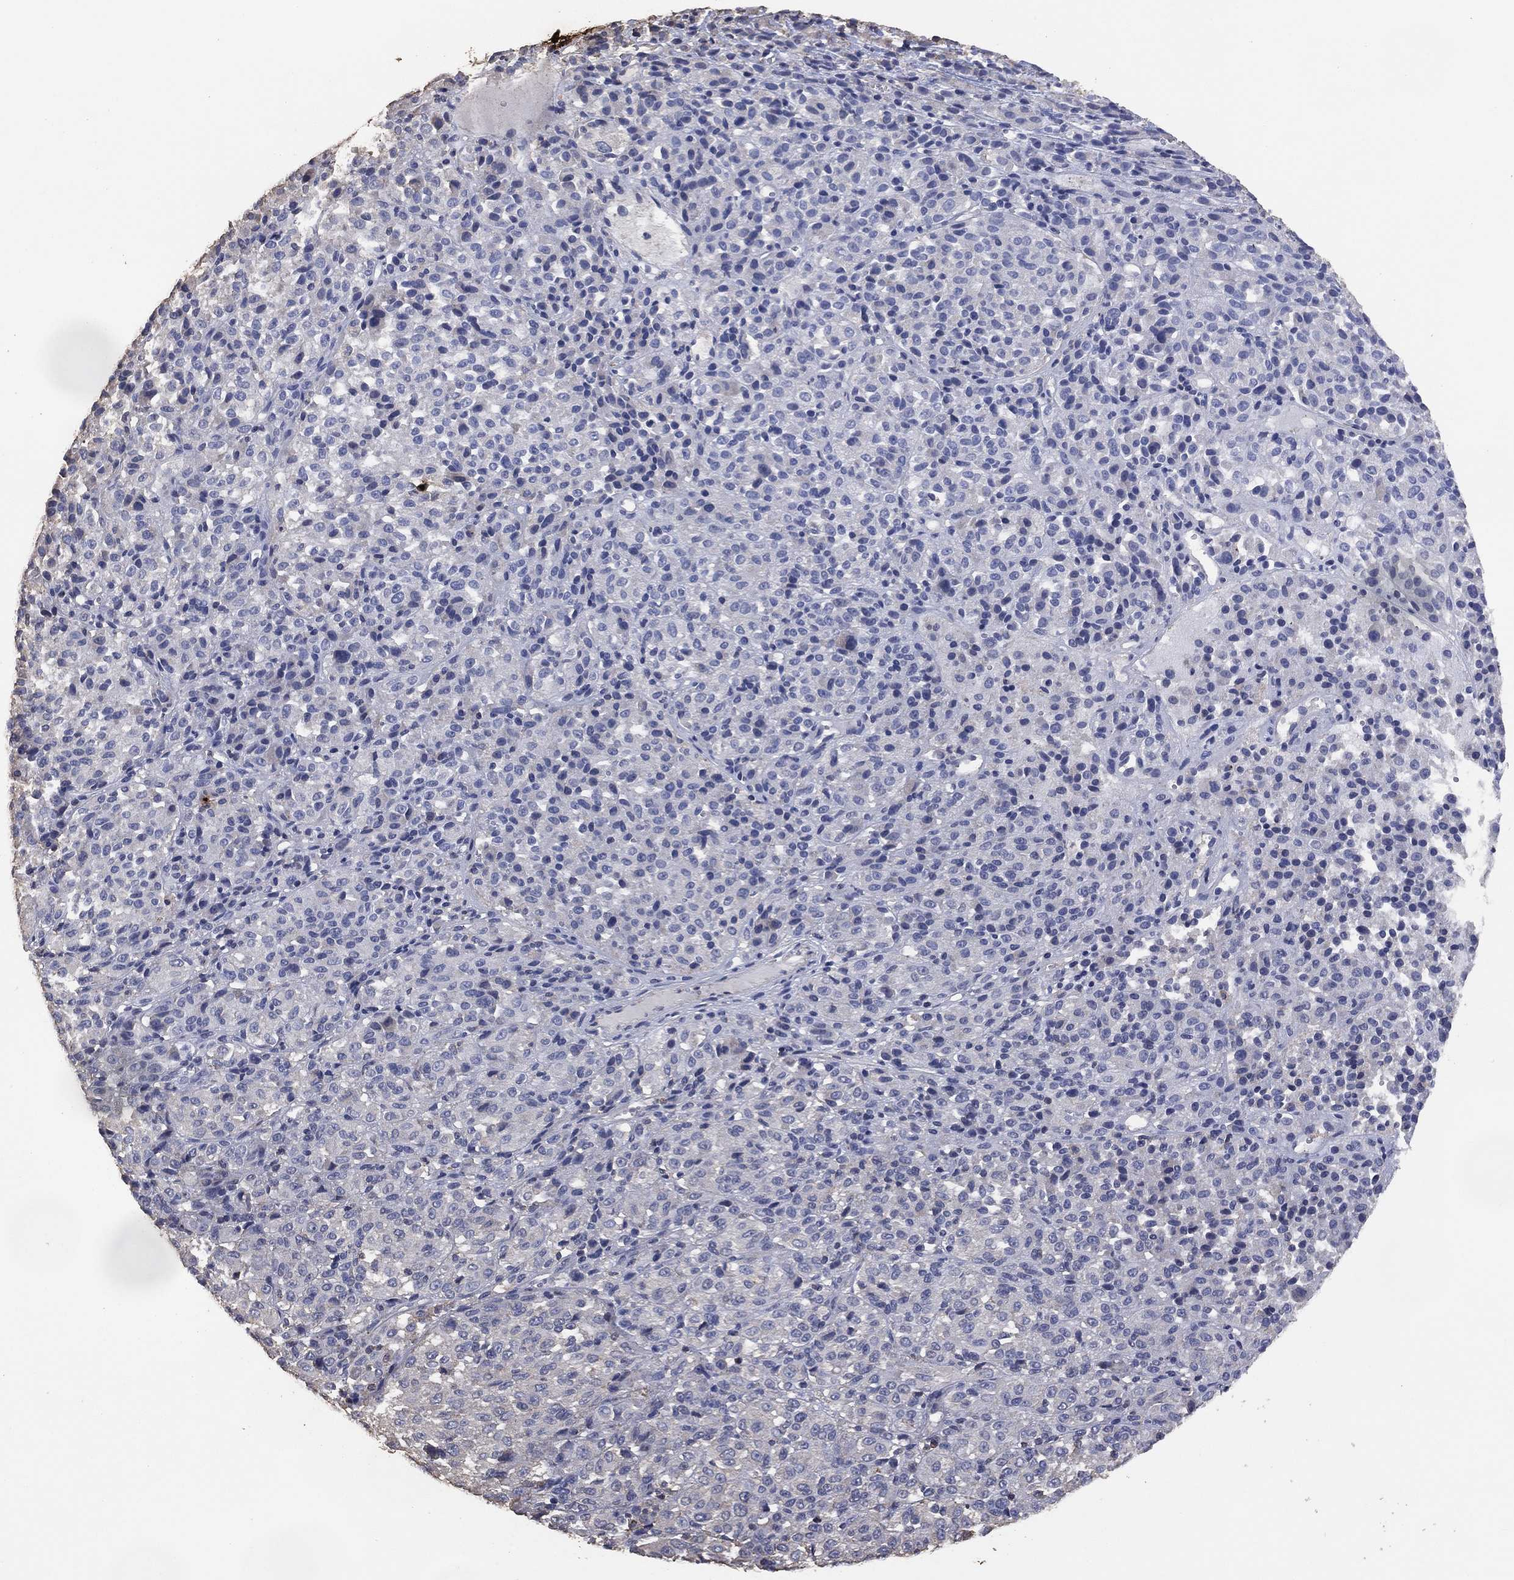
{"staining": {"intensity": "negative", "quantity": "none", "location": "none"}, "tissue": "melanoma", "cell_type": "Tumor cells", "image_type": "cancer", "snomed": [{"axis": "morphology", "description": "Malignant melanoma, Metastatic site"}, {"axis": "topography", "description": "Brain"}], "caption": "Malignant melanoma (metastatic site) was stained to show a protein in brown. There is no significant expression in tumor cells.", "gene": "ADPRHL1", "patient": {"sex": "female", "age": 56}}